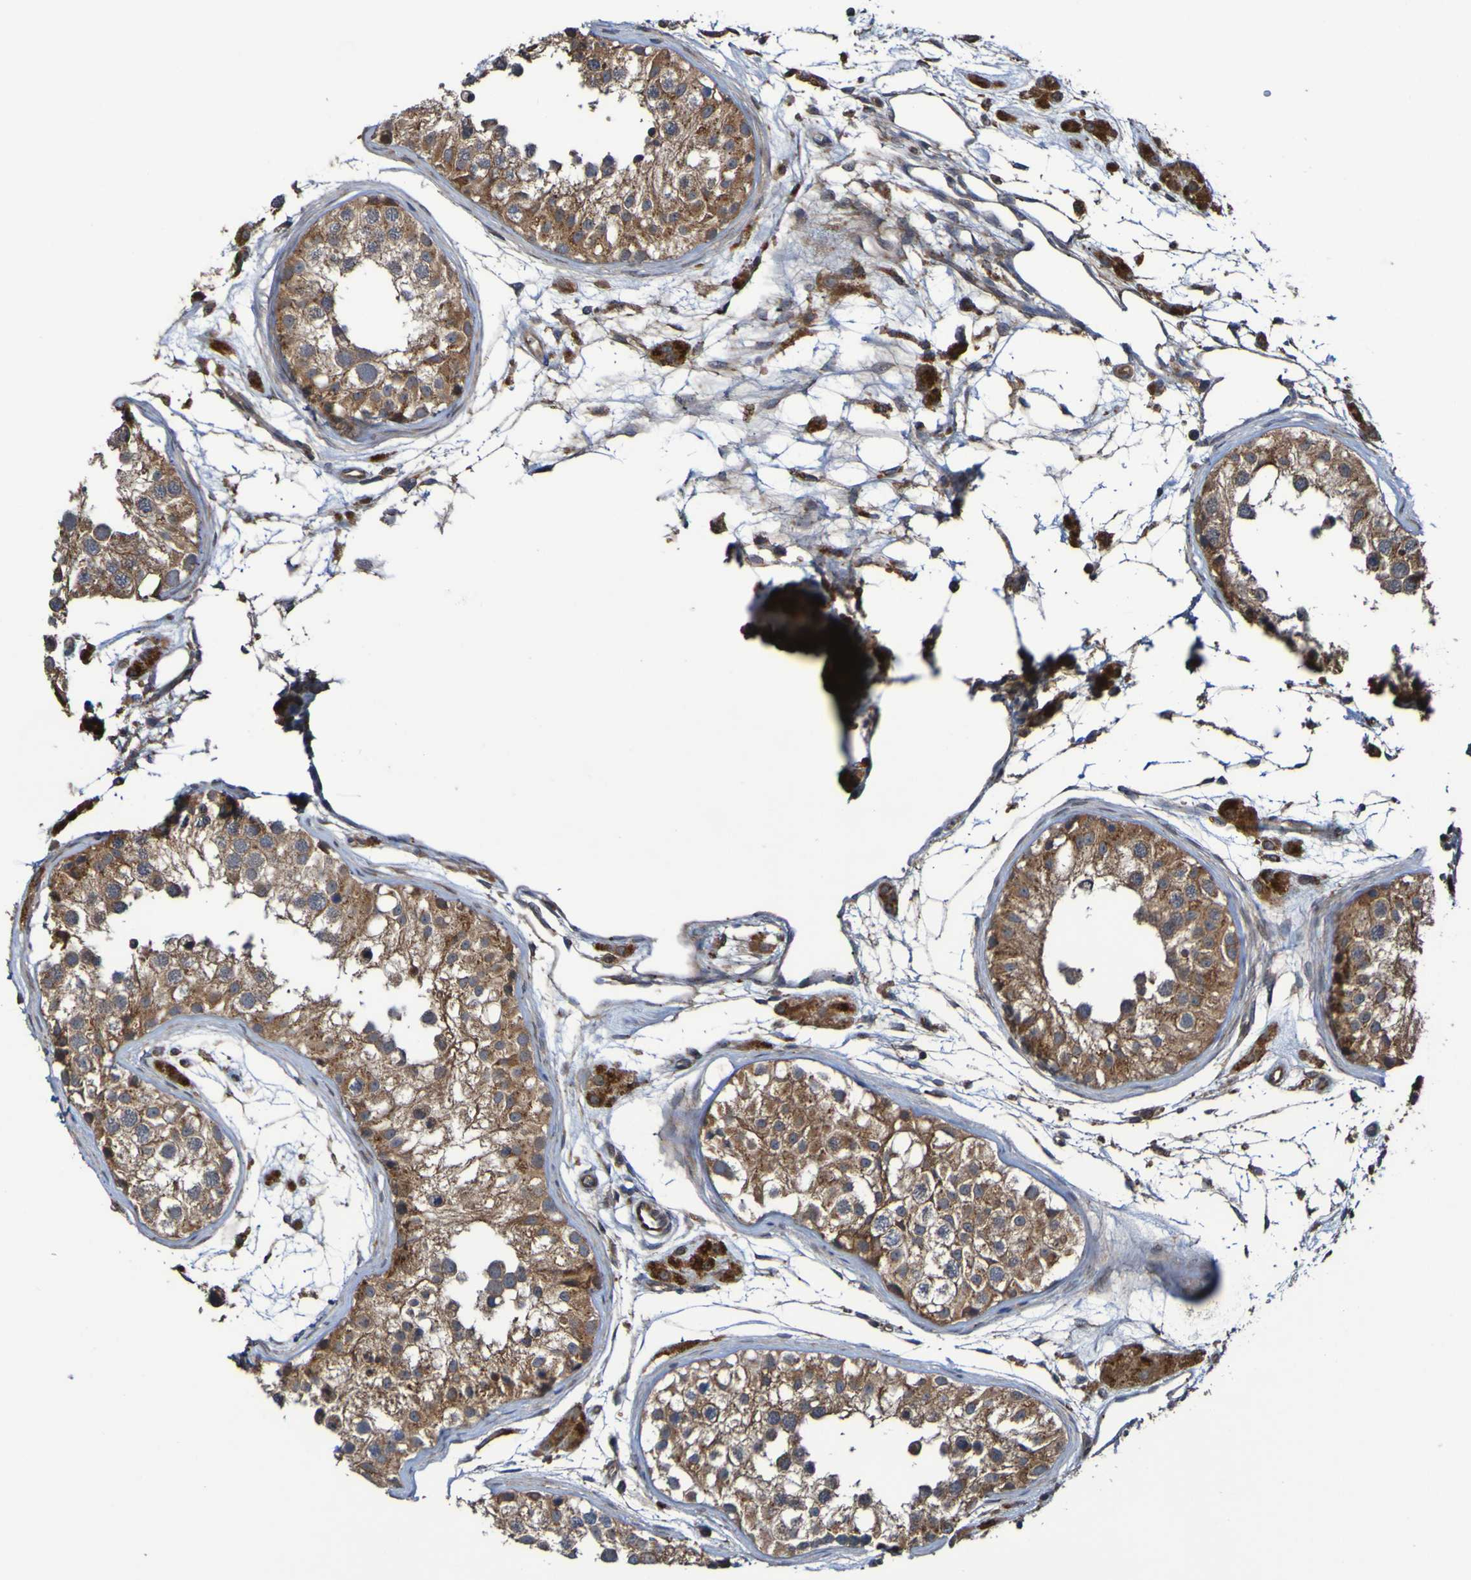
{"staining": {"intensity": "strong", "quantity": ">75%", "location": "cytoplasmic/membranous"}, "tissue": "testis", "cell_type": "Cells in seminiferous ducts", "image_type": "normal", "snomed": [{"axis": "morphology", "description": "Normal tissue, NOS"}, {"axis": "morphology", "description": "Adenocarcinoma, metastatic, NOS"}, {"axis": "topography", "description": "Testis"}], "caption": "Cells in seminiferous ducts display high levels of strong cytoplasmic/membranous expression in about >75% of cells in unremarkable human testis.", "gene": "UCN", "patient": {"sex": "male", "age": 26}}